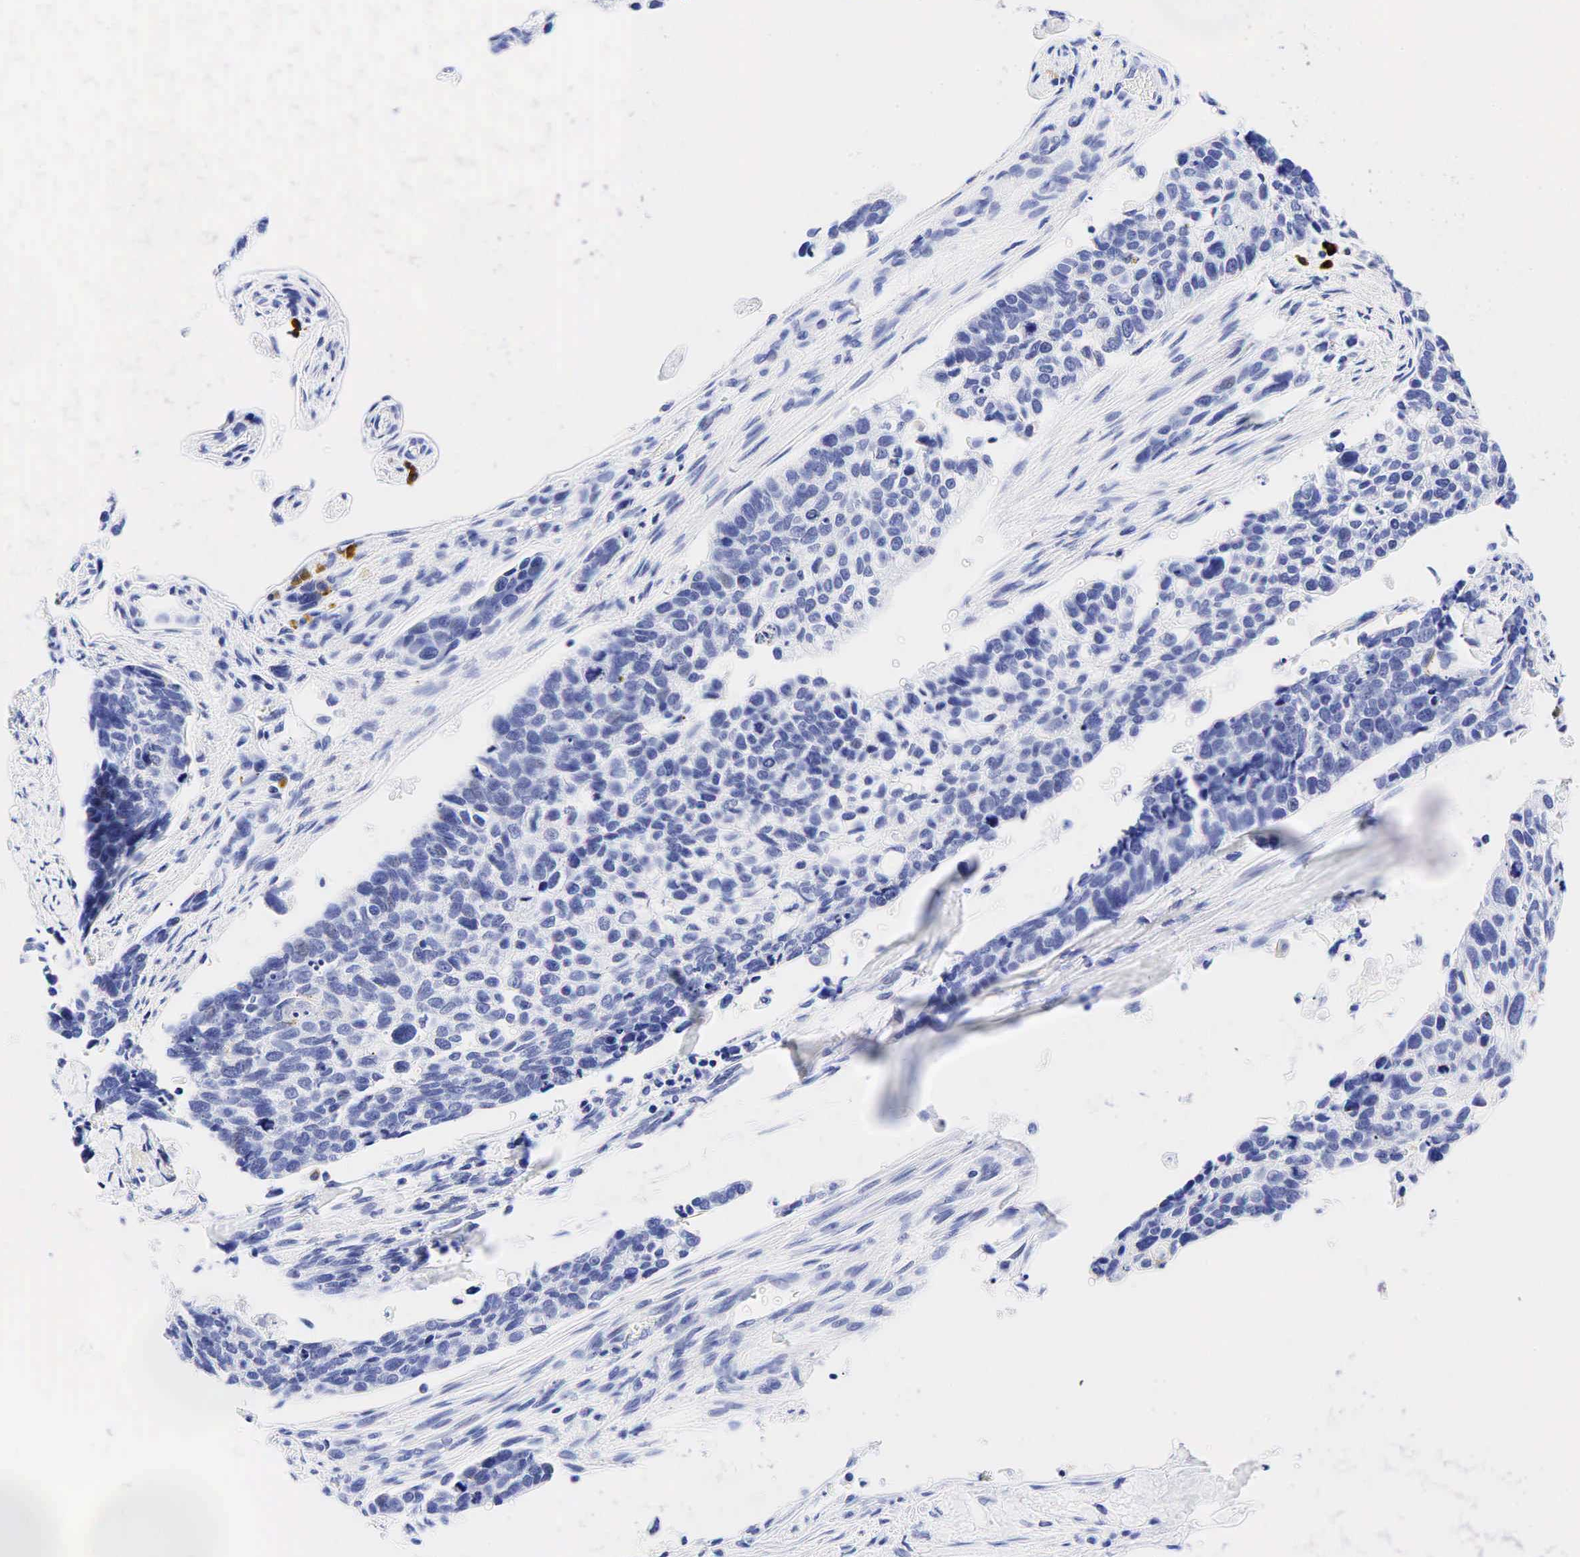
{"staining": {"intensity": "weak", "quantity": "<25%", "location": "nuclear"}, "tissue": "lung cancer", "cell_type": "Tumor cells", "image_type": "cancer", "snomed": [{"axis": "morphology", "description": "Squamous cell carcinoma, NOS"}, {"axis": "topography", "description": "Lymph node"}, {"axis": "topography", "description": "Lung"}], "caption": "This histopathology image is of lung cancer stained with IHC to label a protein in brown with the nuclei are counter-stained blue. There is no staining in tumor cells. (Immunohistochemistry, brightfield microscopy, high magnification).", "gene": "CD79A", "patient": {"sex": "male", "age": 74}}